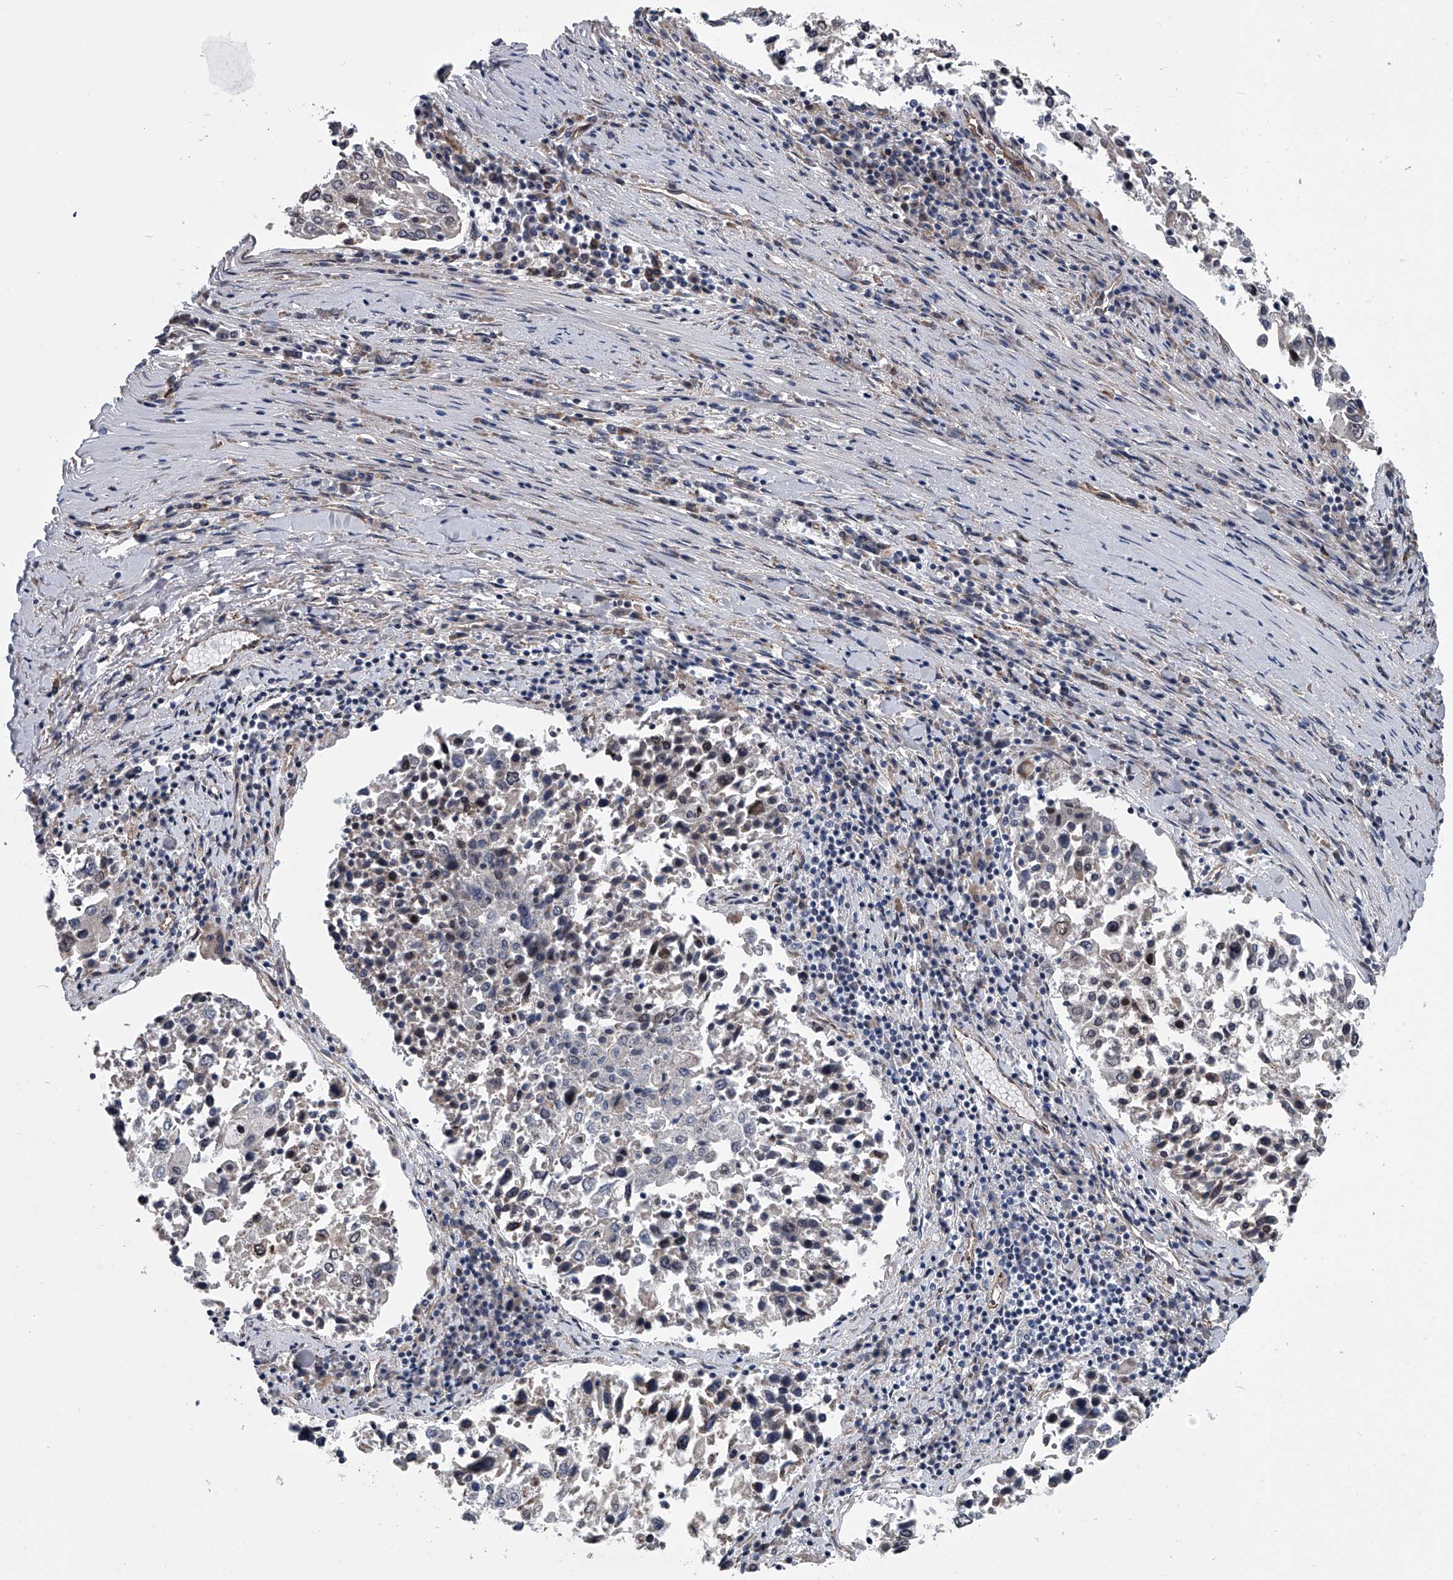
{"staining": {"intensity": "weak", "quantity": "<25%", "location": "nuclear"}, "tissue": "lung cancer", "cell_type": "Tumor cells", "image_type": "cancer", "snomed": [{"axis": "morphology", "description": "Squamous cell carcinoma, NOS"}, {"axis": "topography", "description": "Lung"}], "caption": "The photomicrograph displays no staining of tumor cells in squamous cell carcinoma (lung).", "gene": "ABCG1", "patient": {"sex": "male", "age": 65}}